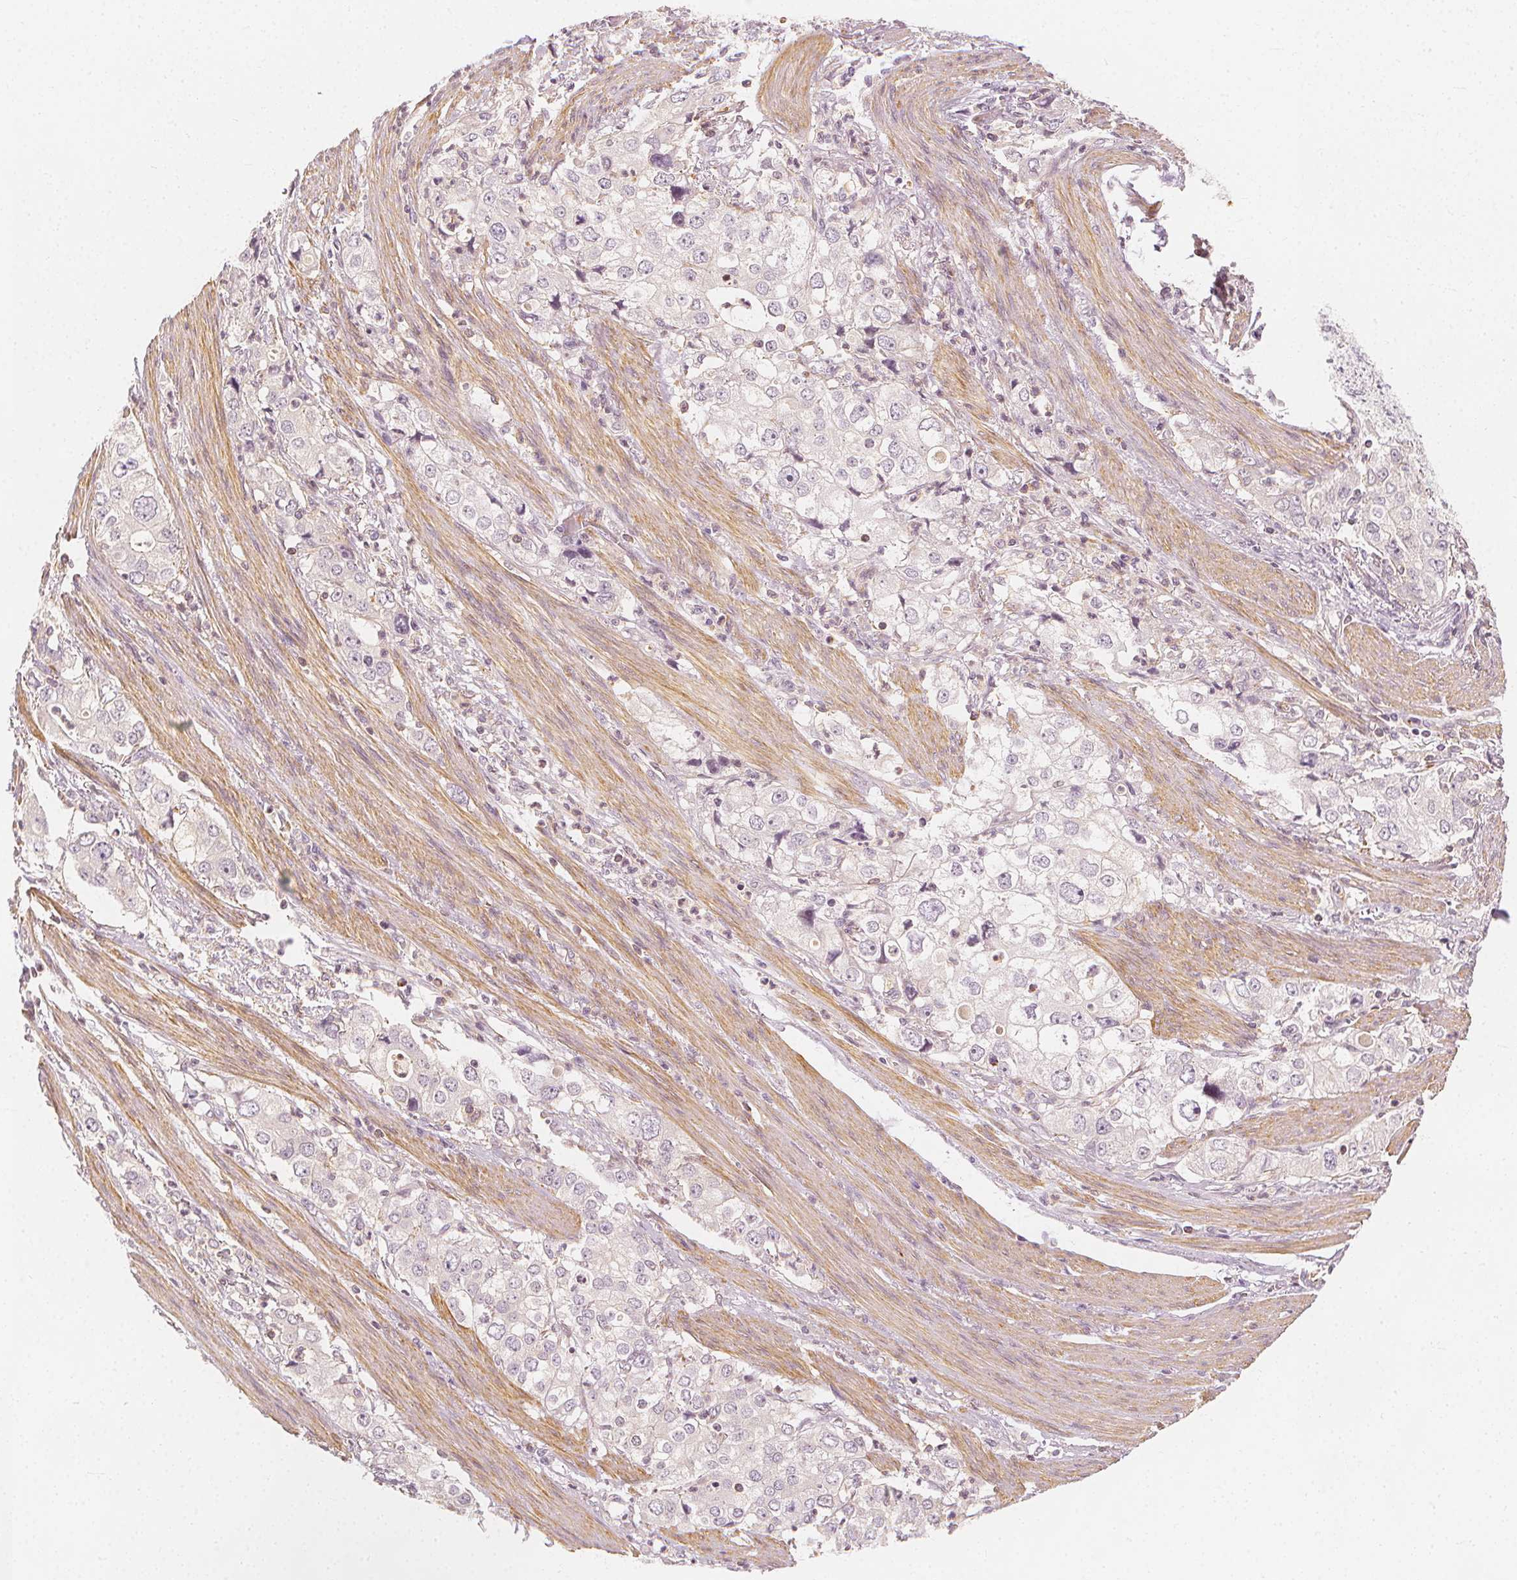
{"staining": {"intensity": "negative", "quantity": "none", "location": "none"}, "tissue": "stomach cancer", "cell_type": "Tumor cells", "image_type": "cancer", "snomed": [{"axis": "morphology", "description": "Adenocarcinoma, NOS"}, {"axis": "topography", "description": "Stomach, upper"}], "caption": "Tumor cells are negative for brown protein staining in stomach cancer. Nuclei are stained in blue.", "gene": "ARHGAP26", "patient": {"sex": "male", "age": 75}}